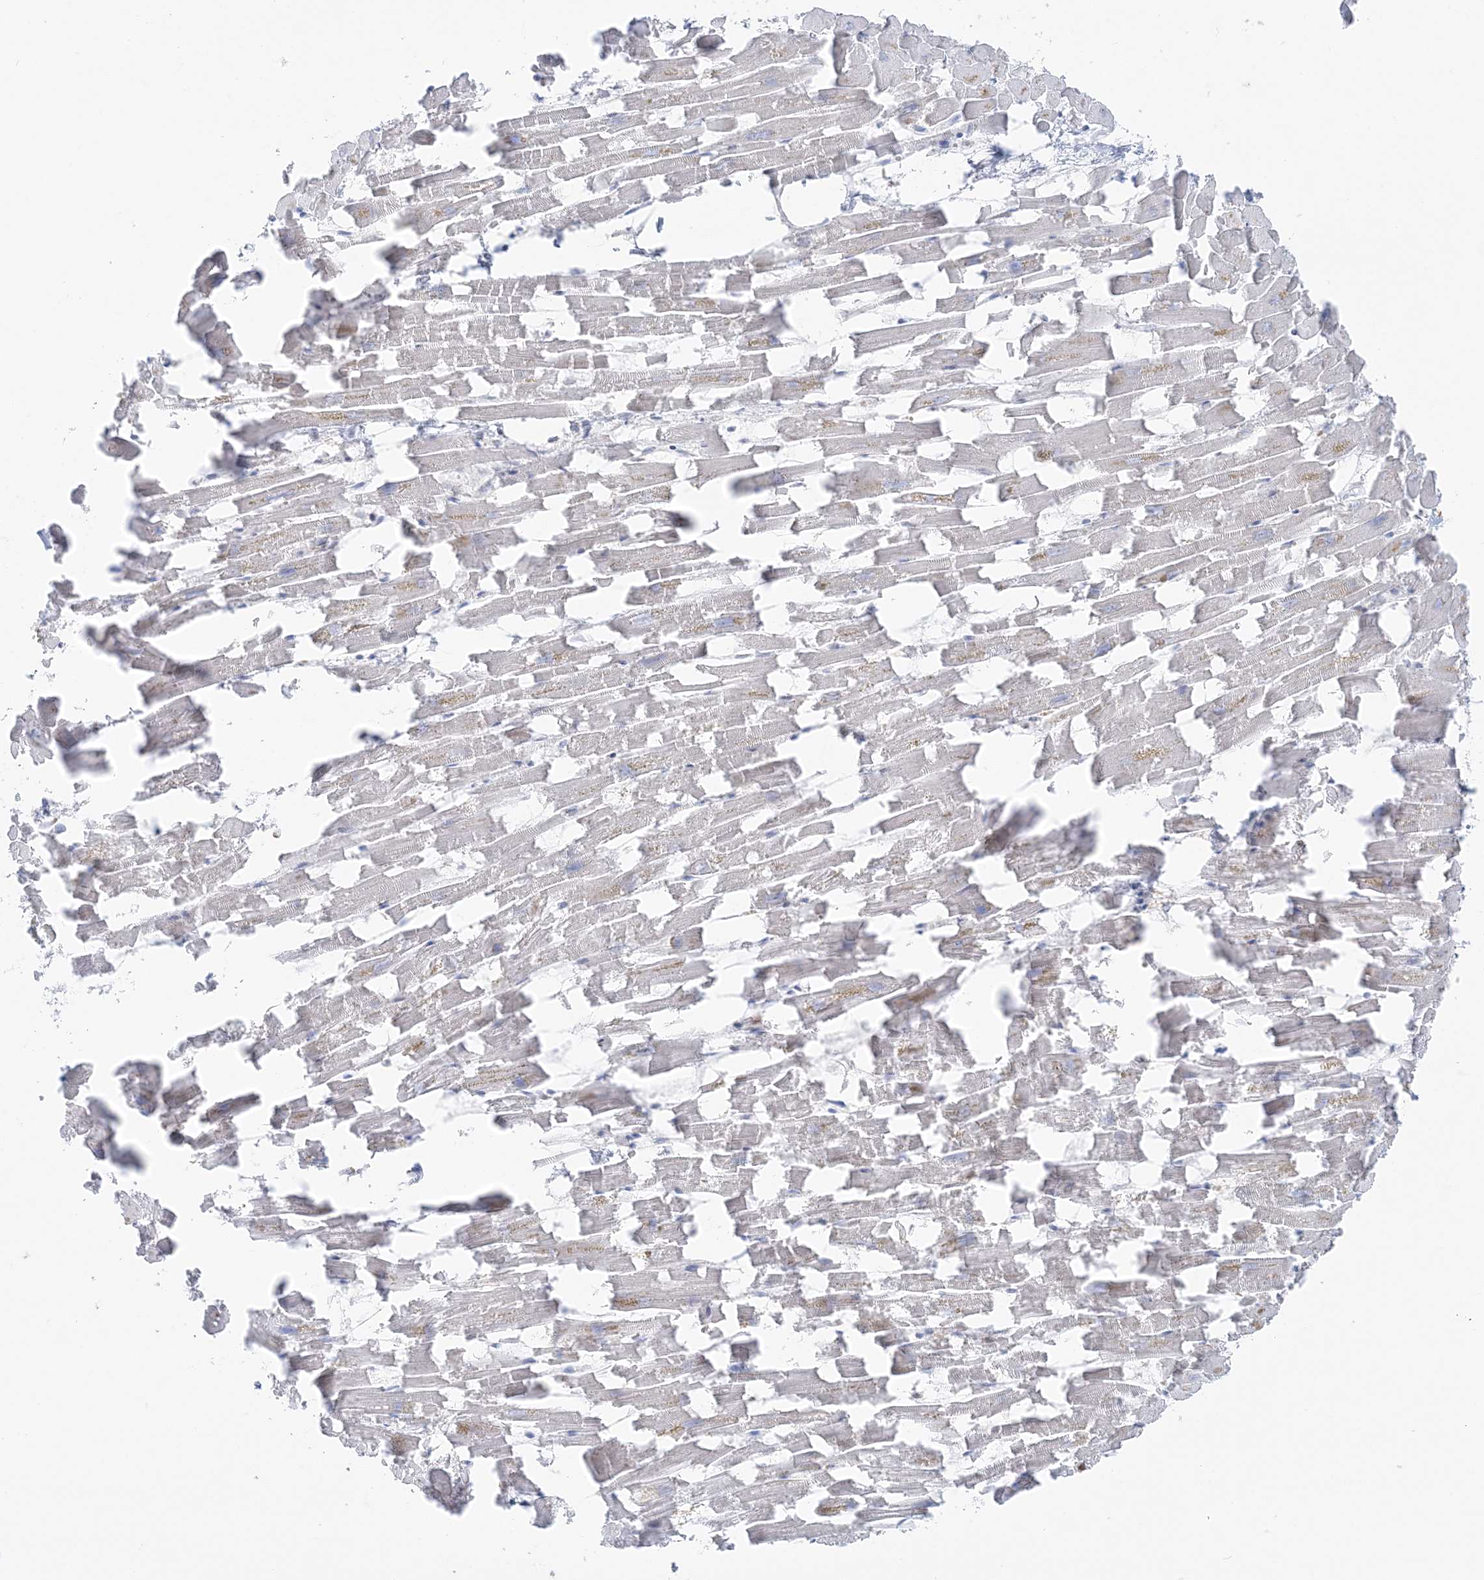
{"staining": {"intensity": "moderate", "quantity": "<25%", "location": "cytoplasmic/membranous"}, "tissue": "heart muscle", "cell_type": "Cardiomyocytes", "image_type": "normal", "snomed": [{"axis": "morphology", "description": "Normal tissue, NOS"}, {"axis": "topography", "description": "Heart"}], "caption": "Immunohistochemistry (IHC) image of normal heart muscle: human heart muscle stained using immunohistochemistry (IHC) shows low levels of moderate protein expression localized specifically in the cytoplasmic/membranous of cardiomyocytes, appearing as a cytoplasmic/membranous brown color.", "gene": "TMED10", "patient": {"sex": "female", "age": 64}}